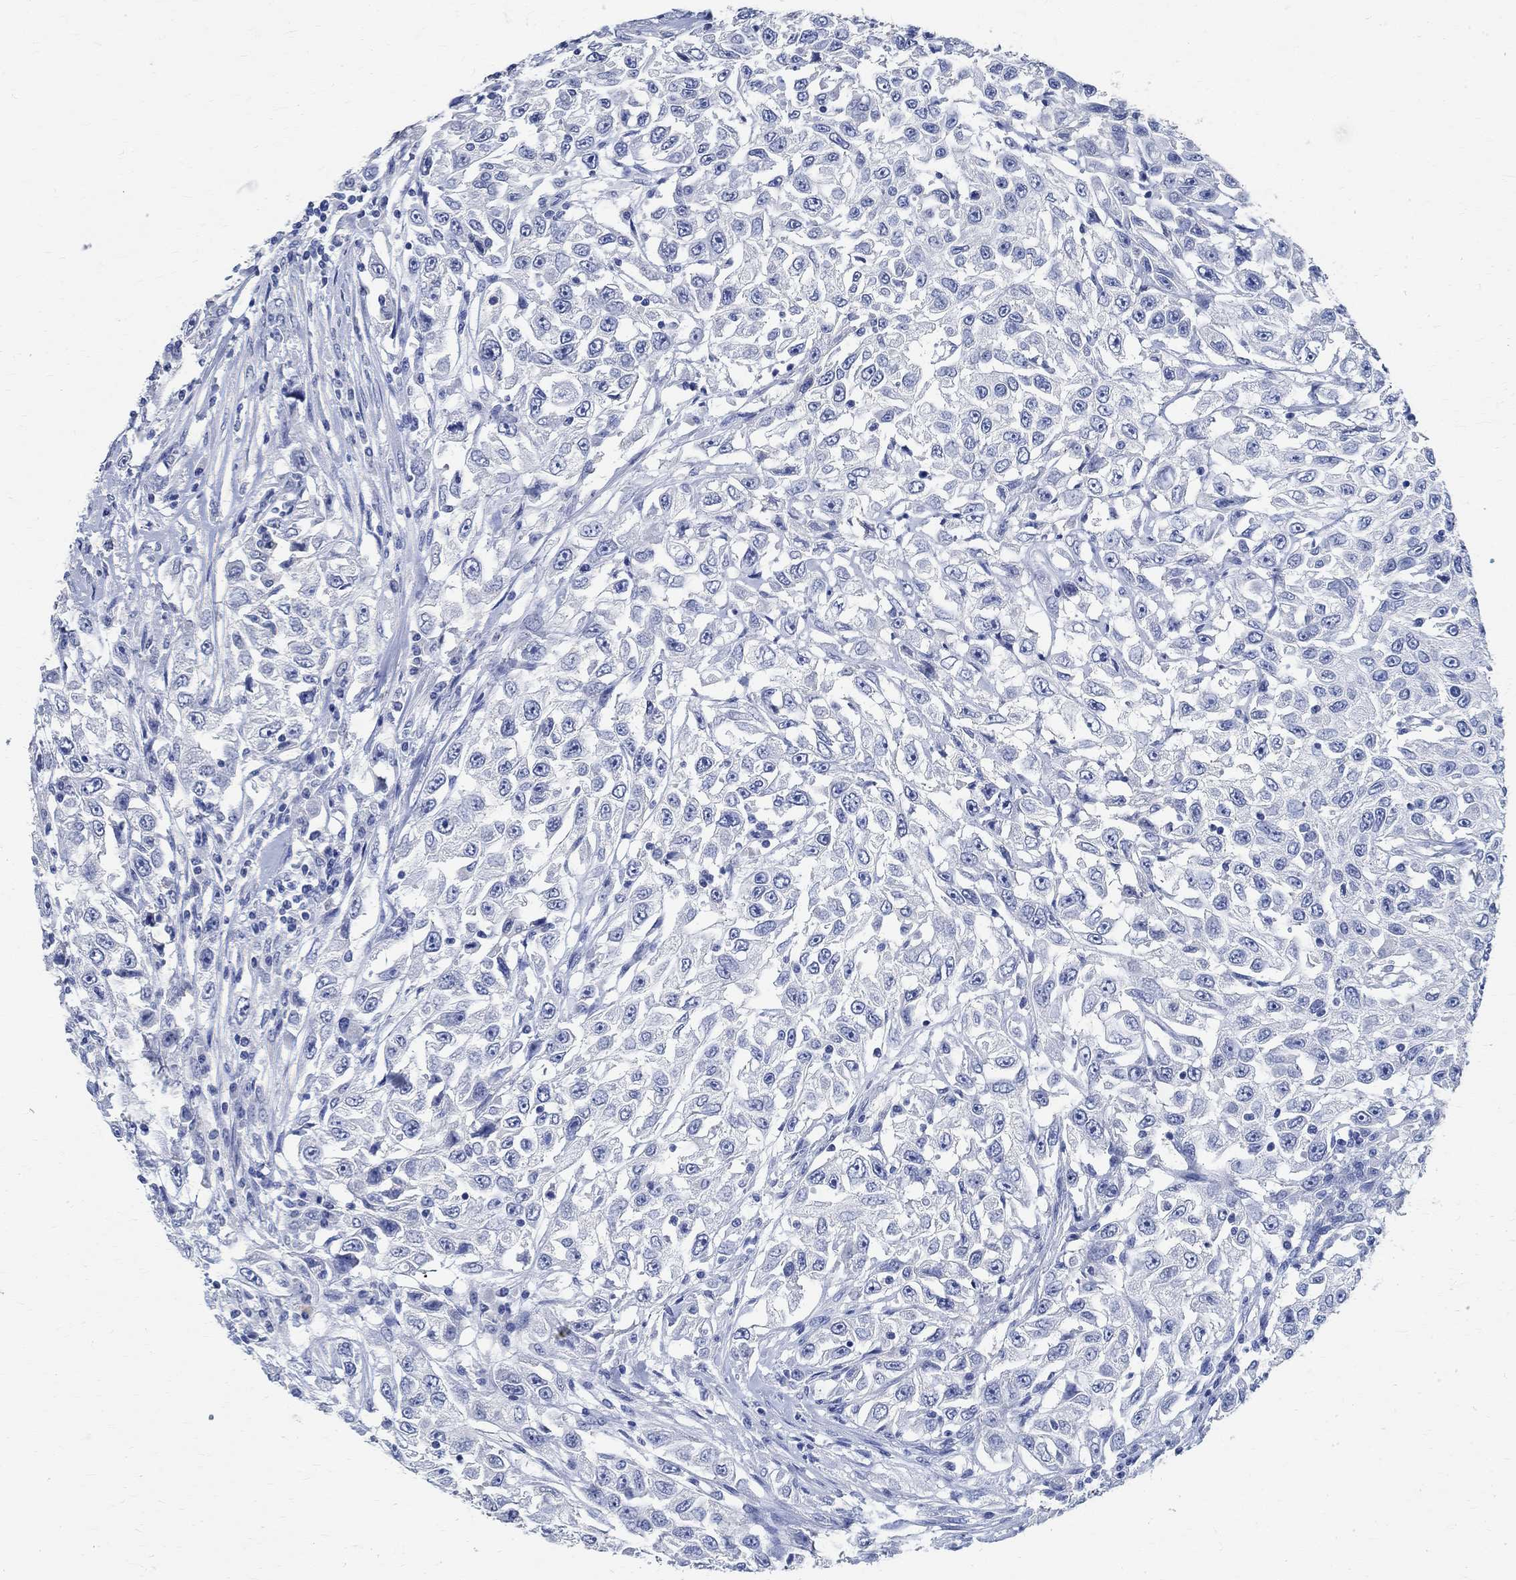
{"staining": {"intensity": "negative", "quantity": "none", "location": "none"}, "tissue": "urothelial cancer", "cell_type": "Tumor cells", "image_type": "cancer", "snomed": [{"axis": "morphology", "description": "Urothelial carcinoma, High grade"}, {"axis": "topography", "description": "Urinary bladder"}], "caption": "Immunohistochemistry of human high-grade urothelial carcinoma demonstrates no staining in tumor cells.", "gene": "PRX", "patient": {"sex": "female", "age": 56}}